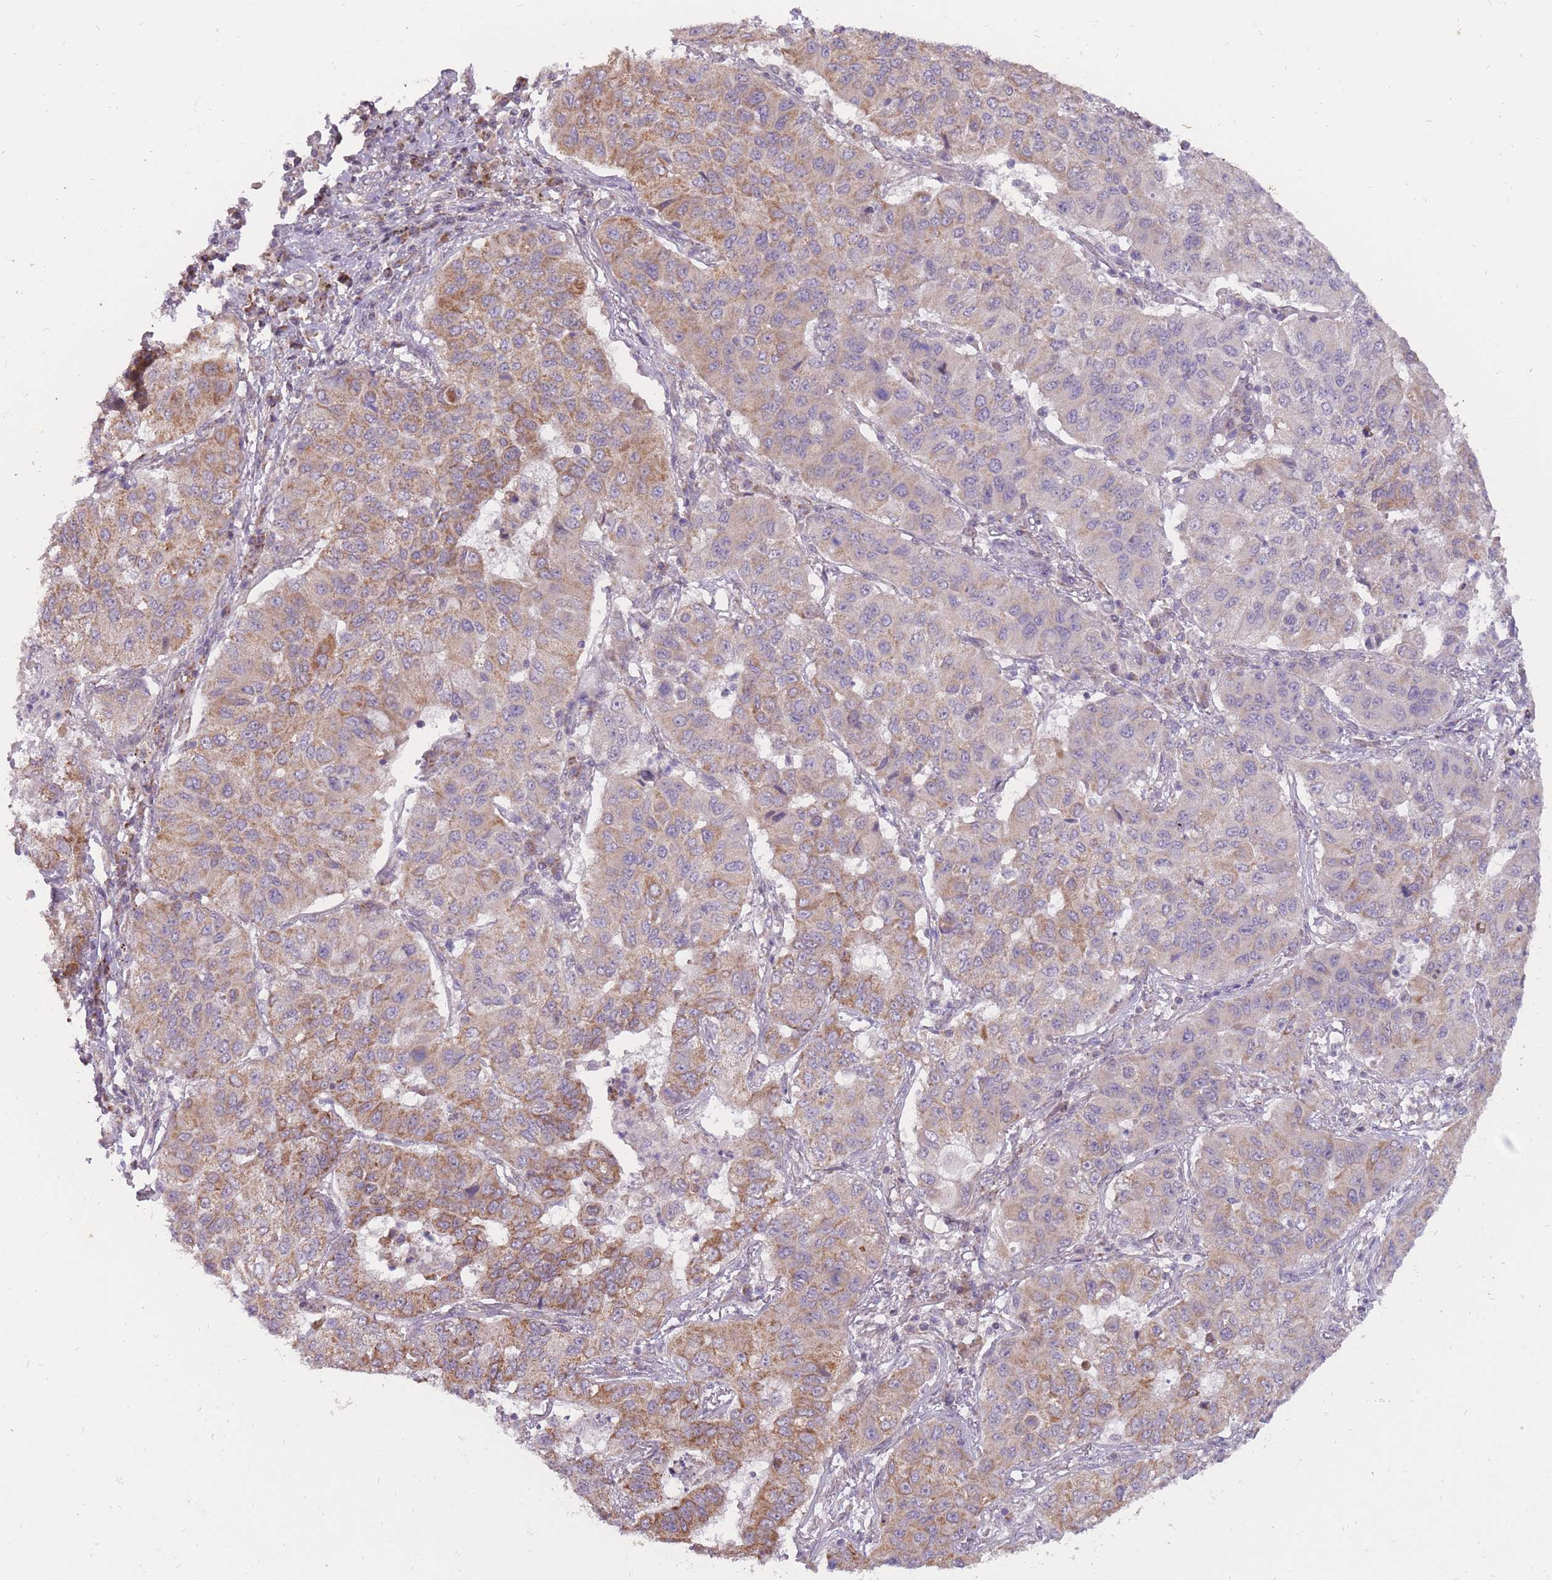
{"staining": {"intensity": "moderate", "quantity": ">75%", "location": "cytoplasmic/membranous"}, "tissue": "lung cancer", "cell_type": "Tumor cells", "image_type": "cancer", "snomed": [{"axis": "morphology", "description": "Squamous cell carcinoma, NOS"}, {"axis": "topography", "description": "Lung"}], "caption": "Immunohistochemical staining of lung cancer displays medium levels of moderate cytoplasmic/membranous protein positivity in approximately >75% of tumor cells.", "gene": "LIN7C", "patient": {"sex": "male", "age": 74}}